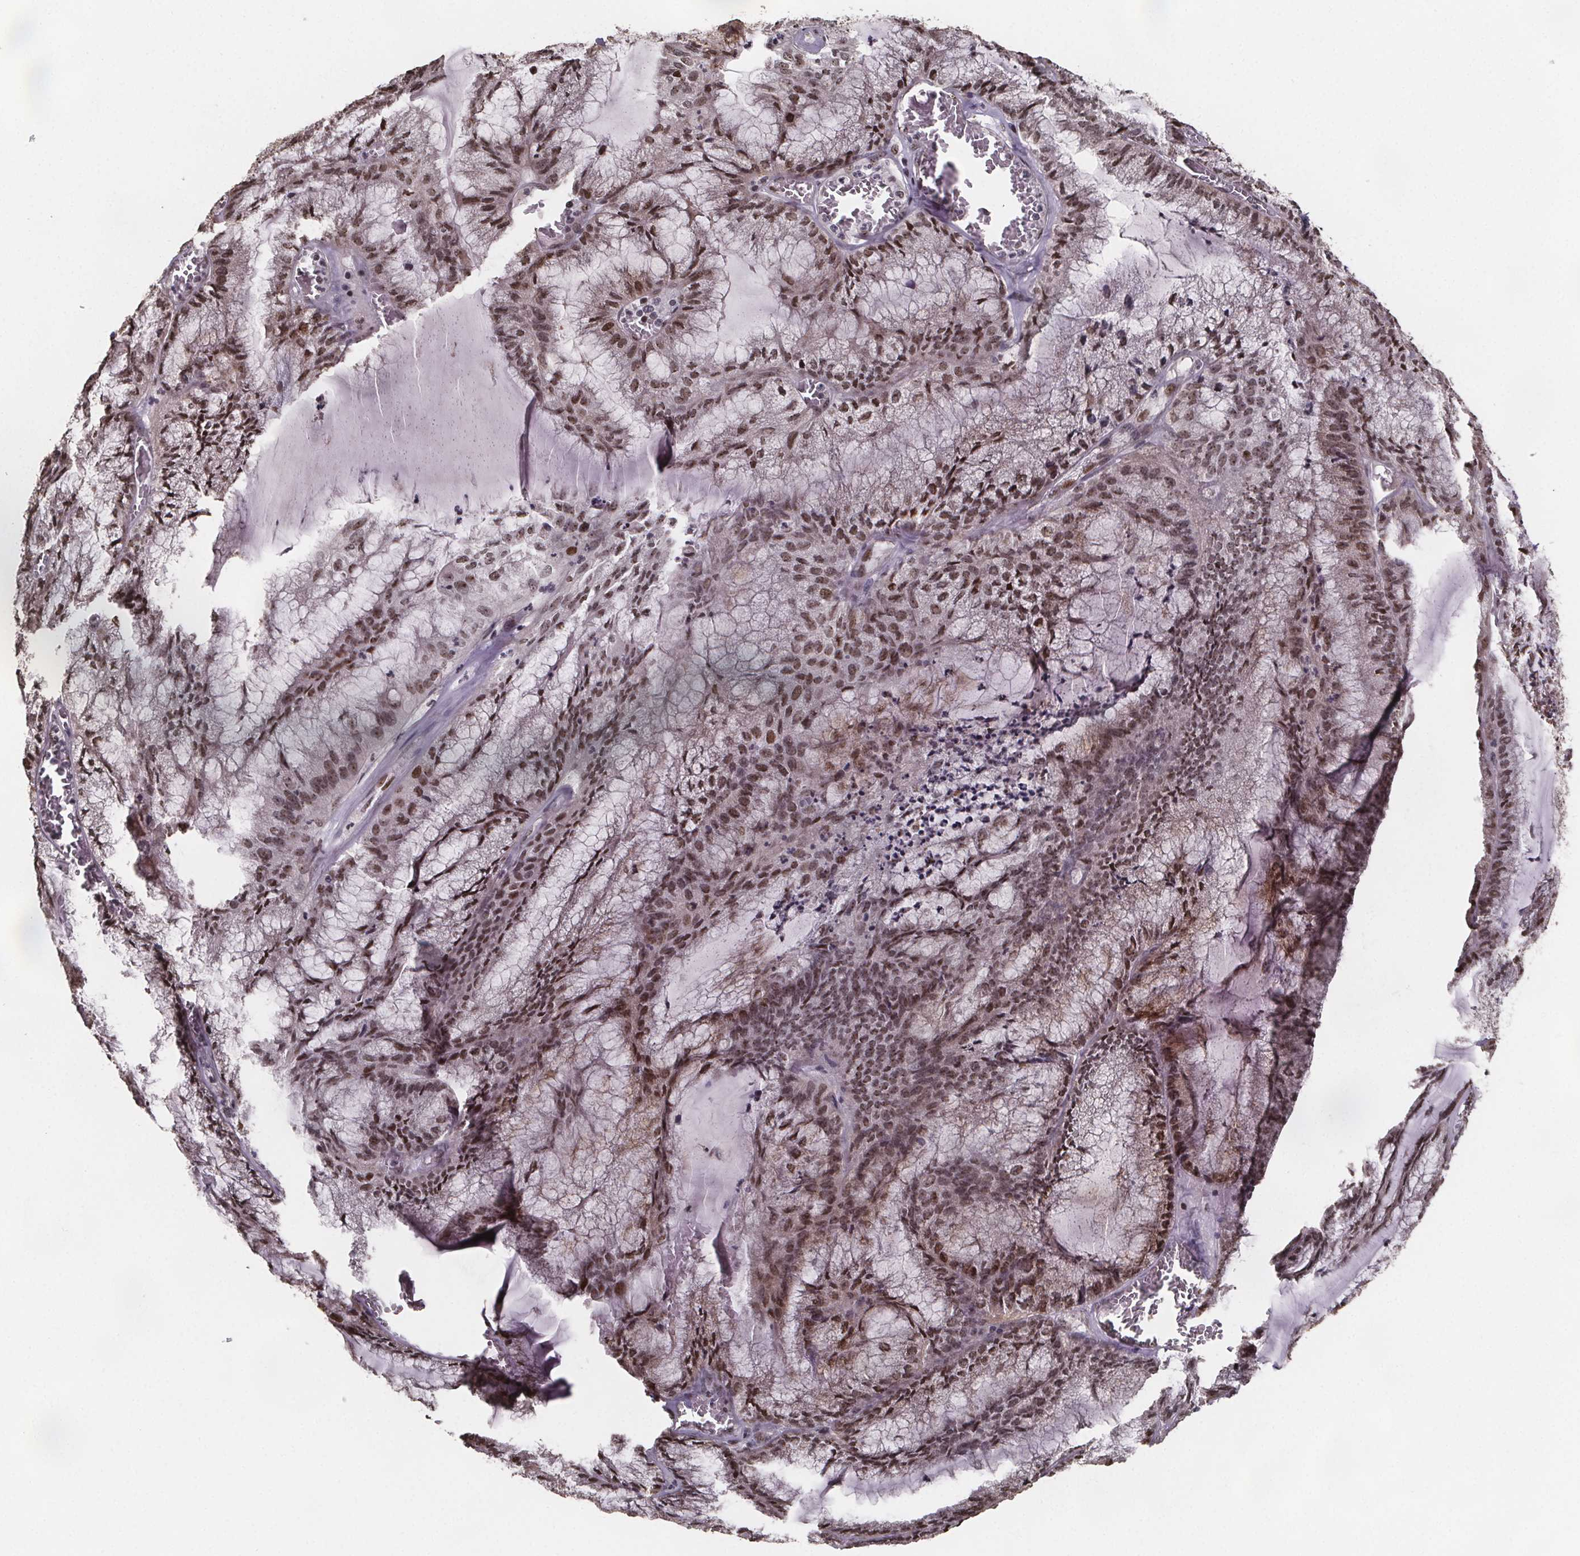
{"staining": {"intensity": "moderate", "quantity": ">75%", "location": "nuclear"}, "tissue": "endometrial cancer", "cell_type": "Tumor cells", "image_type": "cancer", "snomed": [{"axis": "morphology", "description": "Carcinoma, NOS"}, {"axis": "topography", "description": "Endometrium"}], "caption": "A high-resolution micrograph shows immunohistochemistry staining of endometrial cancer, which exhibits moderate nuclear staining in about >75% of tumor cells.", "gene": "U2SURP", "patient": {"sex": "female", "age": 62}}